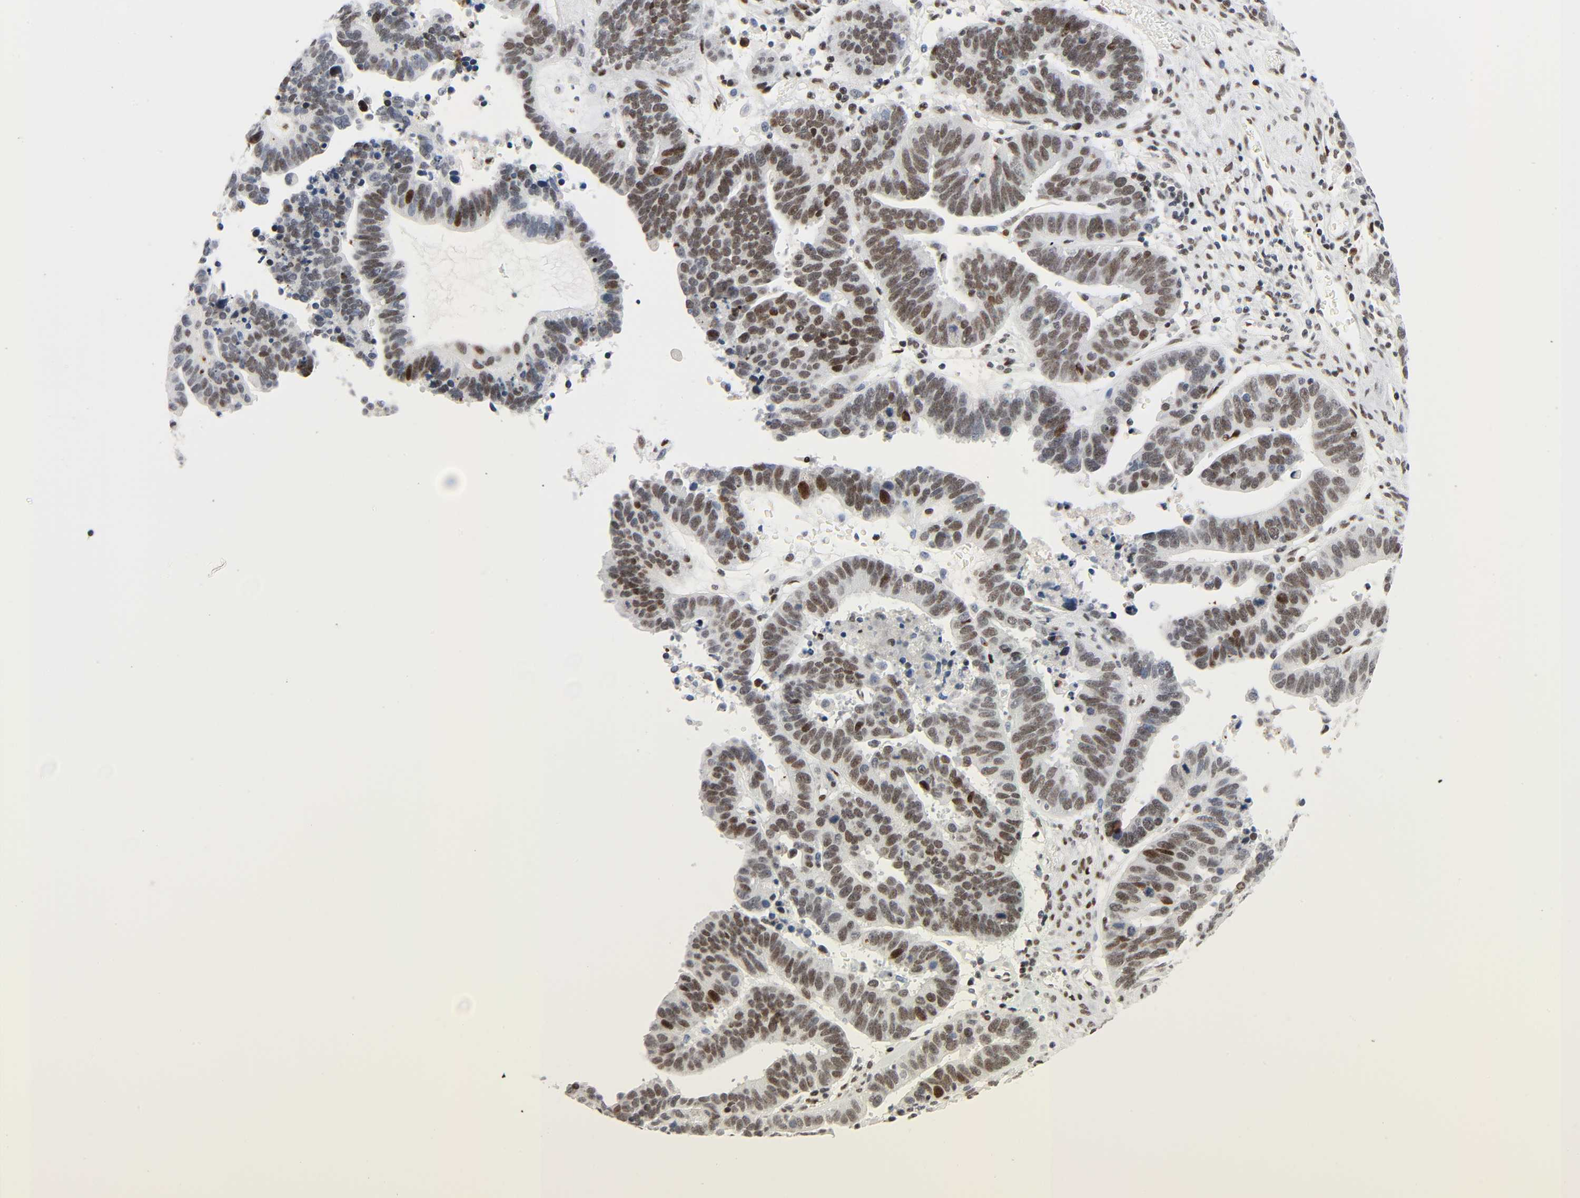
{"staining": {"intensity": "moderate", "quantity": ">75%", "location": "nuclear"}, "tissue": "ovarian cancer", "cell_type": "Tumor cells", "image_type": "cancer", "snomed": [{"axis": "morphology", "description": "Cystadenocarcinoma, serous, NOS"}, {"axis": "topography", "description": "Ovary"}], "caption": "Protein staining of ovarian cancer tissue exhibits moderate nuclear positivity in about >75% of tumor cells. (brown staining indicates protein expression, while blue staining denotes nuclei).", "gene": "CREBBP", "patient": {"sex": "female", "age": 54}}